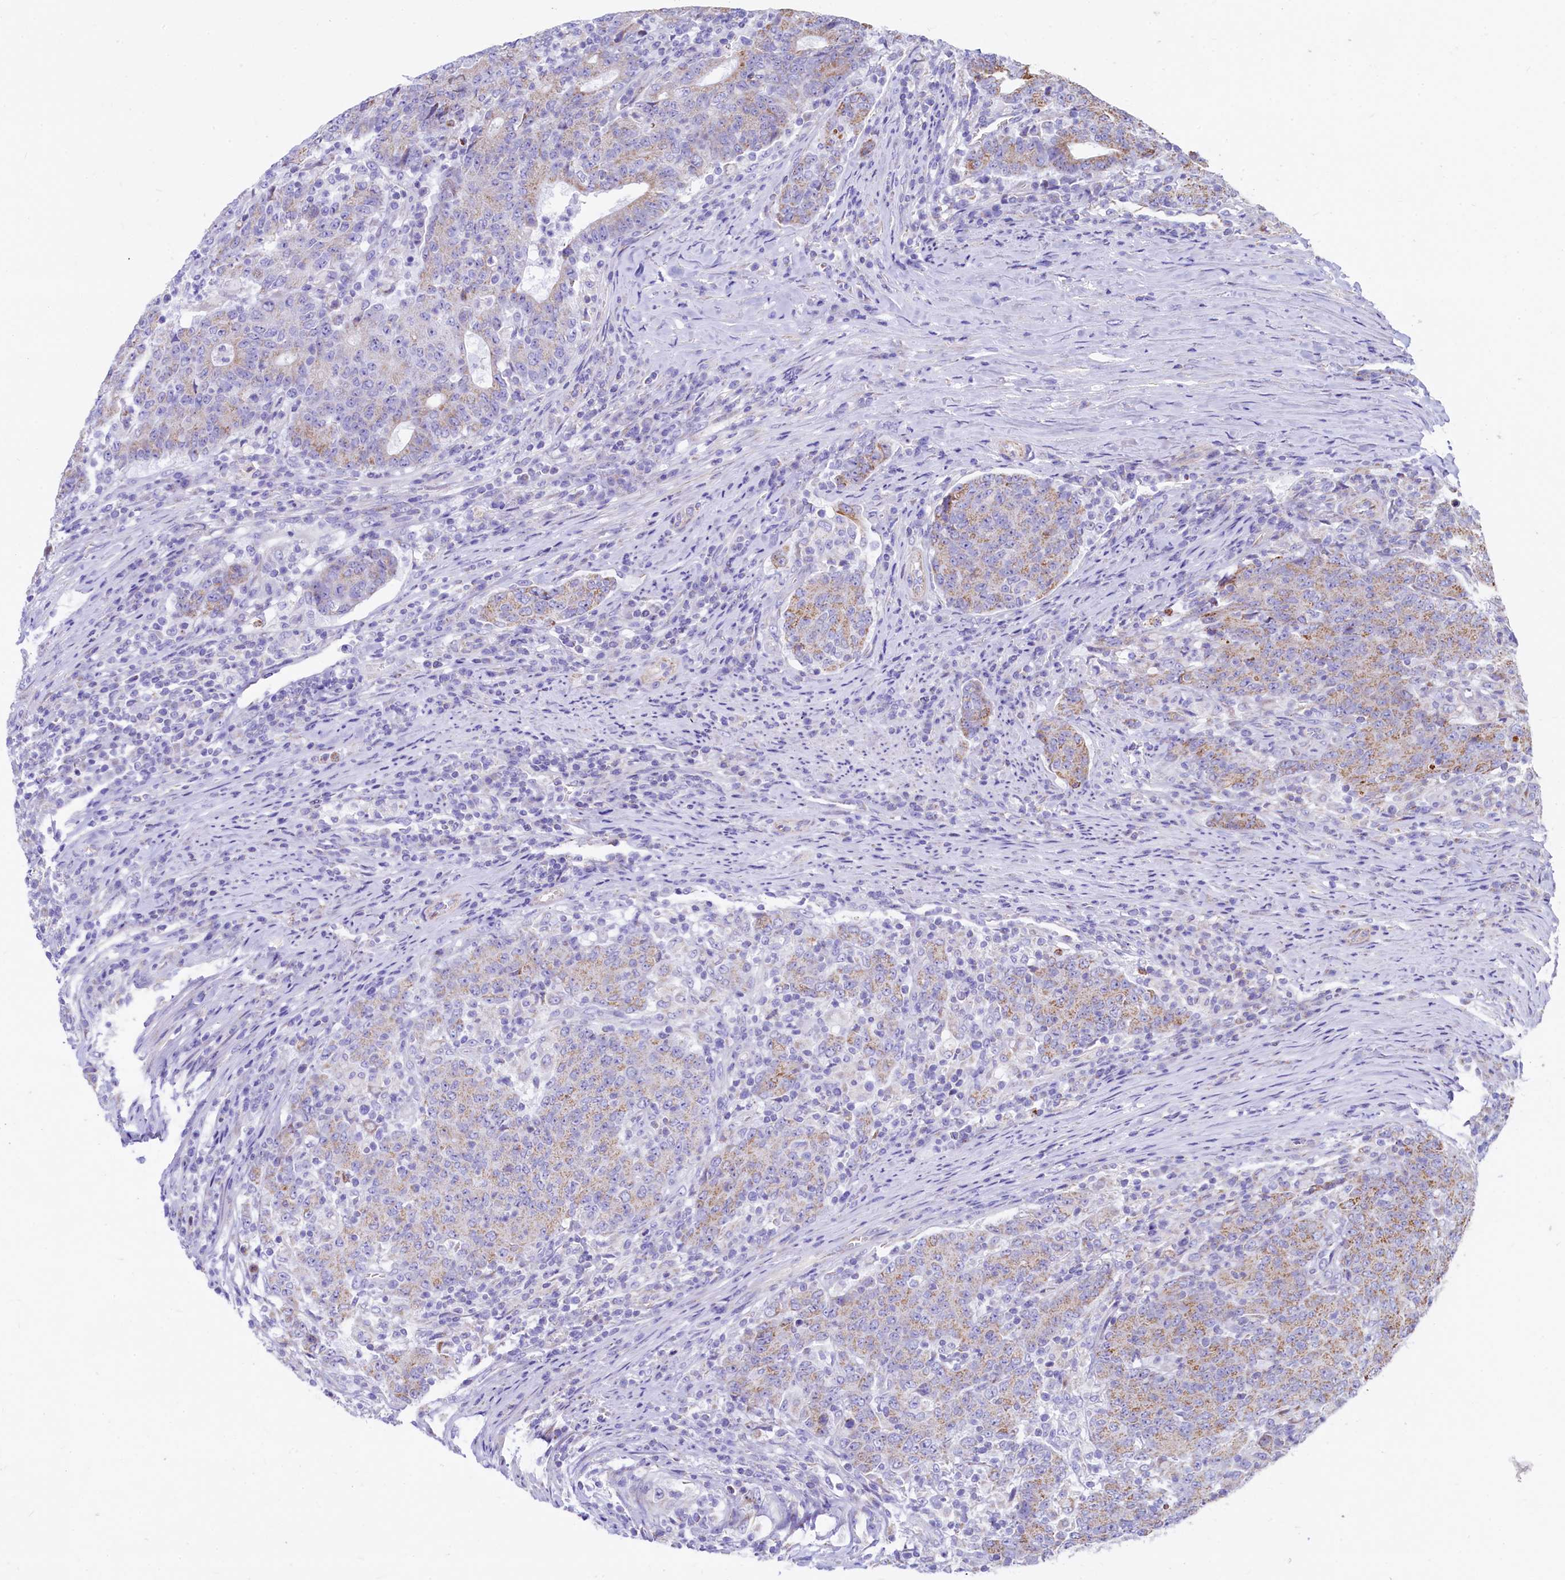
{"staining": {"intensity": "weak", "quantity": "25%-75%", "location": "cytoplasmic/membranous"}, "tissue": "colorectal cancer", "cell_type": "Tumor cells", "image_type": "cancer", "snomed": [{"axis": "morphology", "description": "Adenocarcinoma, NOS"}, {"axis": "topography", "description": "Colon"}], "caption": "The histopathology image exhibits staining of colorectal cancer (adenocarcinoma), revealing weak cytoplasmic/membranous protein positivity (brown color) within tumor cells.", "gene": "VWCE", "patient": {"sex": "female", "age": 75}}